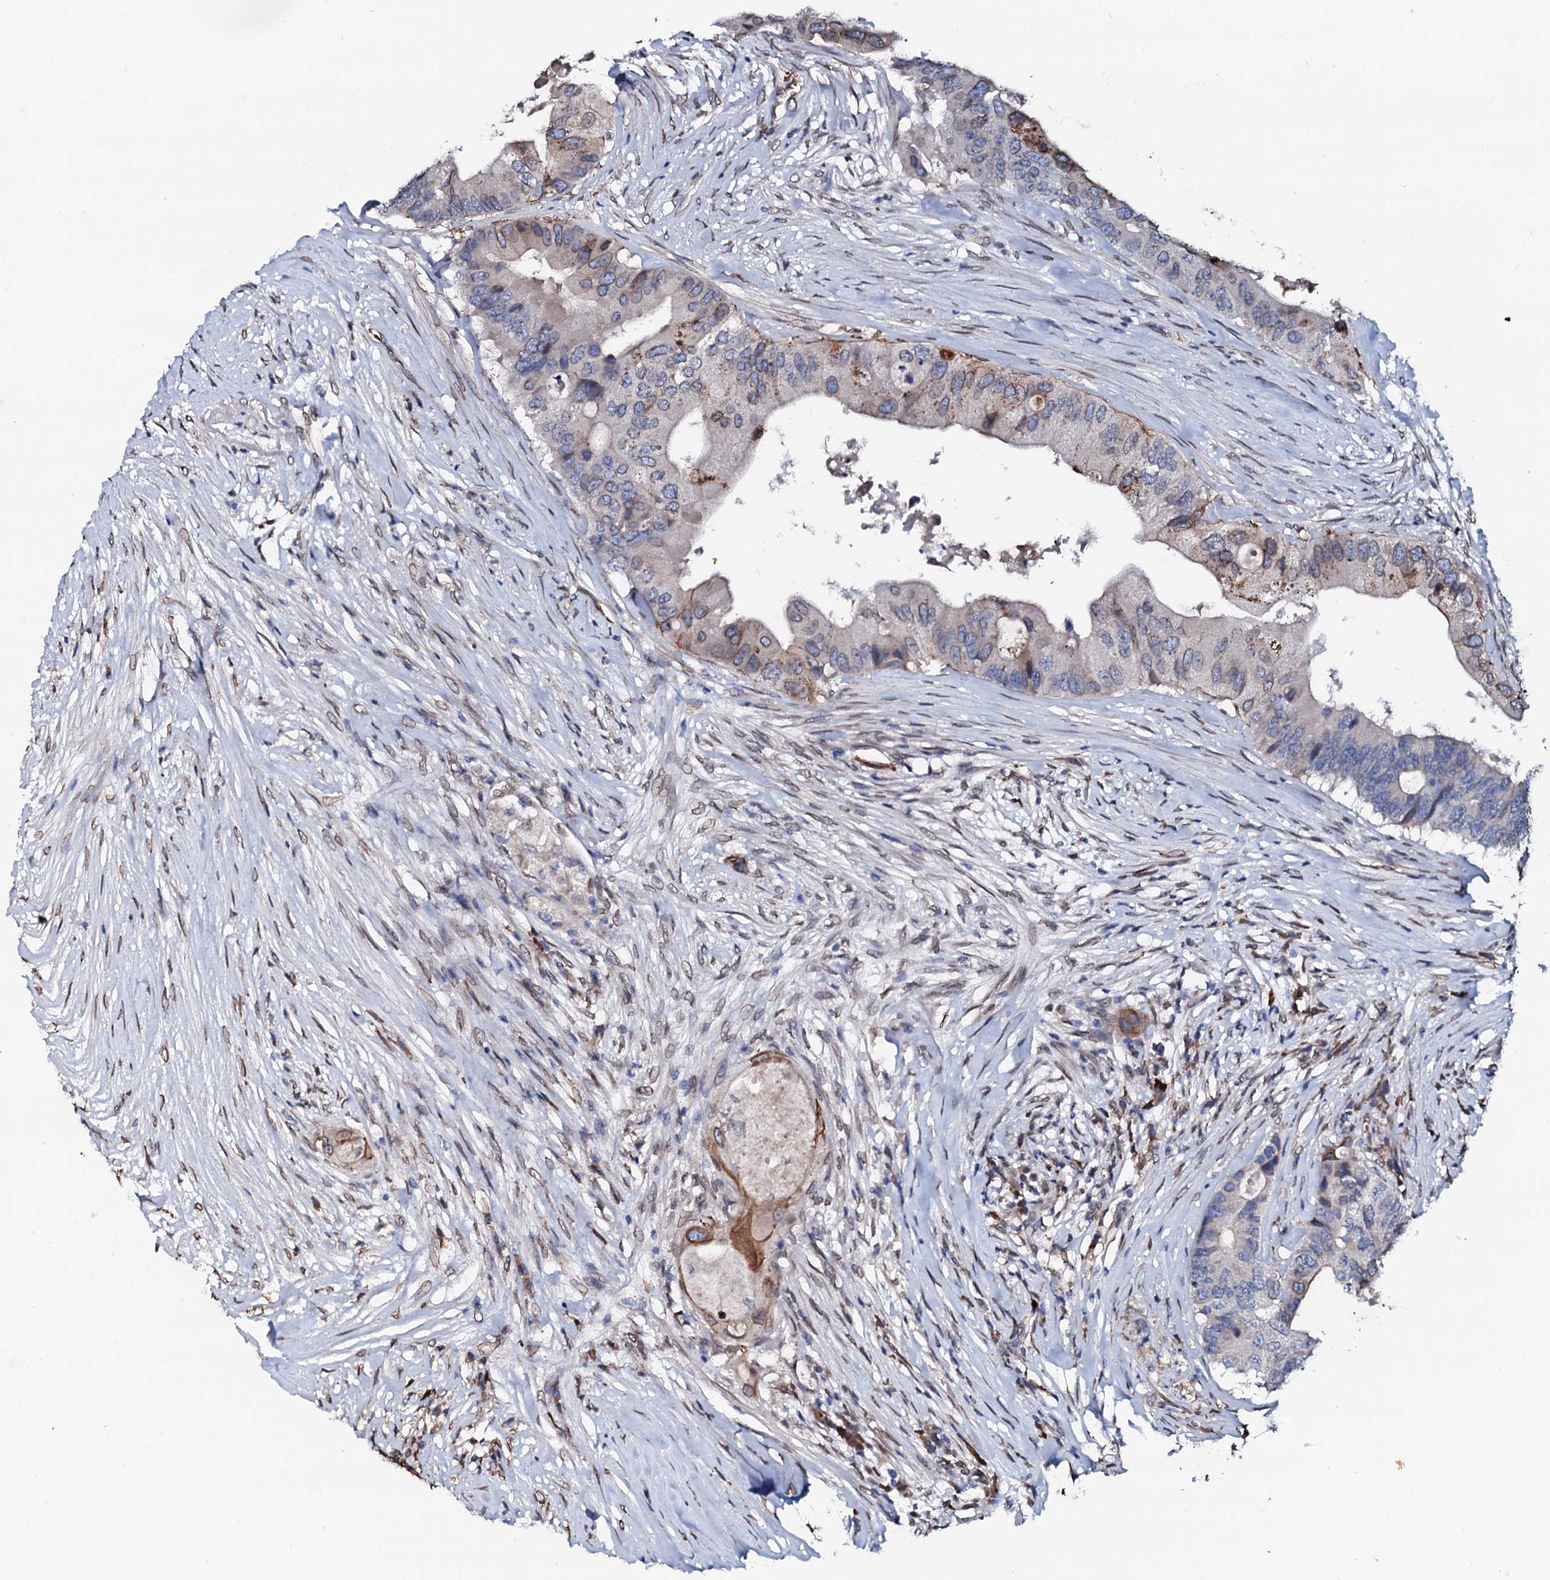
{"staining": {"intensity": "moderate", "quantity": "<25%", "location": "cytoplasmic/membranous"}, "tissue": "colorectal cancer", "cell_type": "Tumor cells", "image_type": "cancer", "snomed": [{"axis": "morphology", "description": "Adenocarcinoma, NOS"}, {"axis": "topography", "description": "Colon"}], "caption": "Immunohistochemistry (IHC) image of neoplastic tissue: colorectal adenocarcinoma stained using immunohistochemistry shows low levels of moderate protein expression localized specifically in the cytoplasmic/membranous of tumor cells, appearing as a cytoplasmic/membranous brown color.", "gene": "NRP2", "patient": {"sex": "male", "age": 71}}